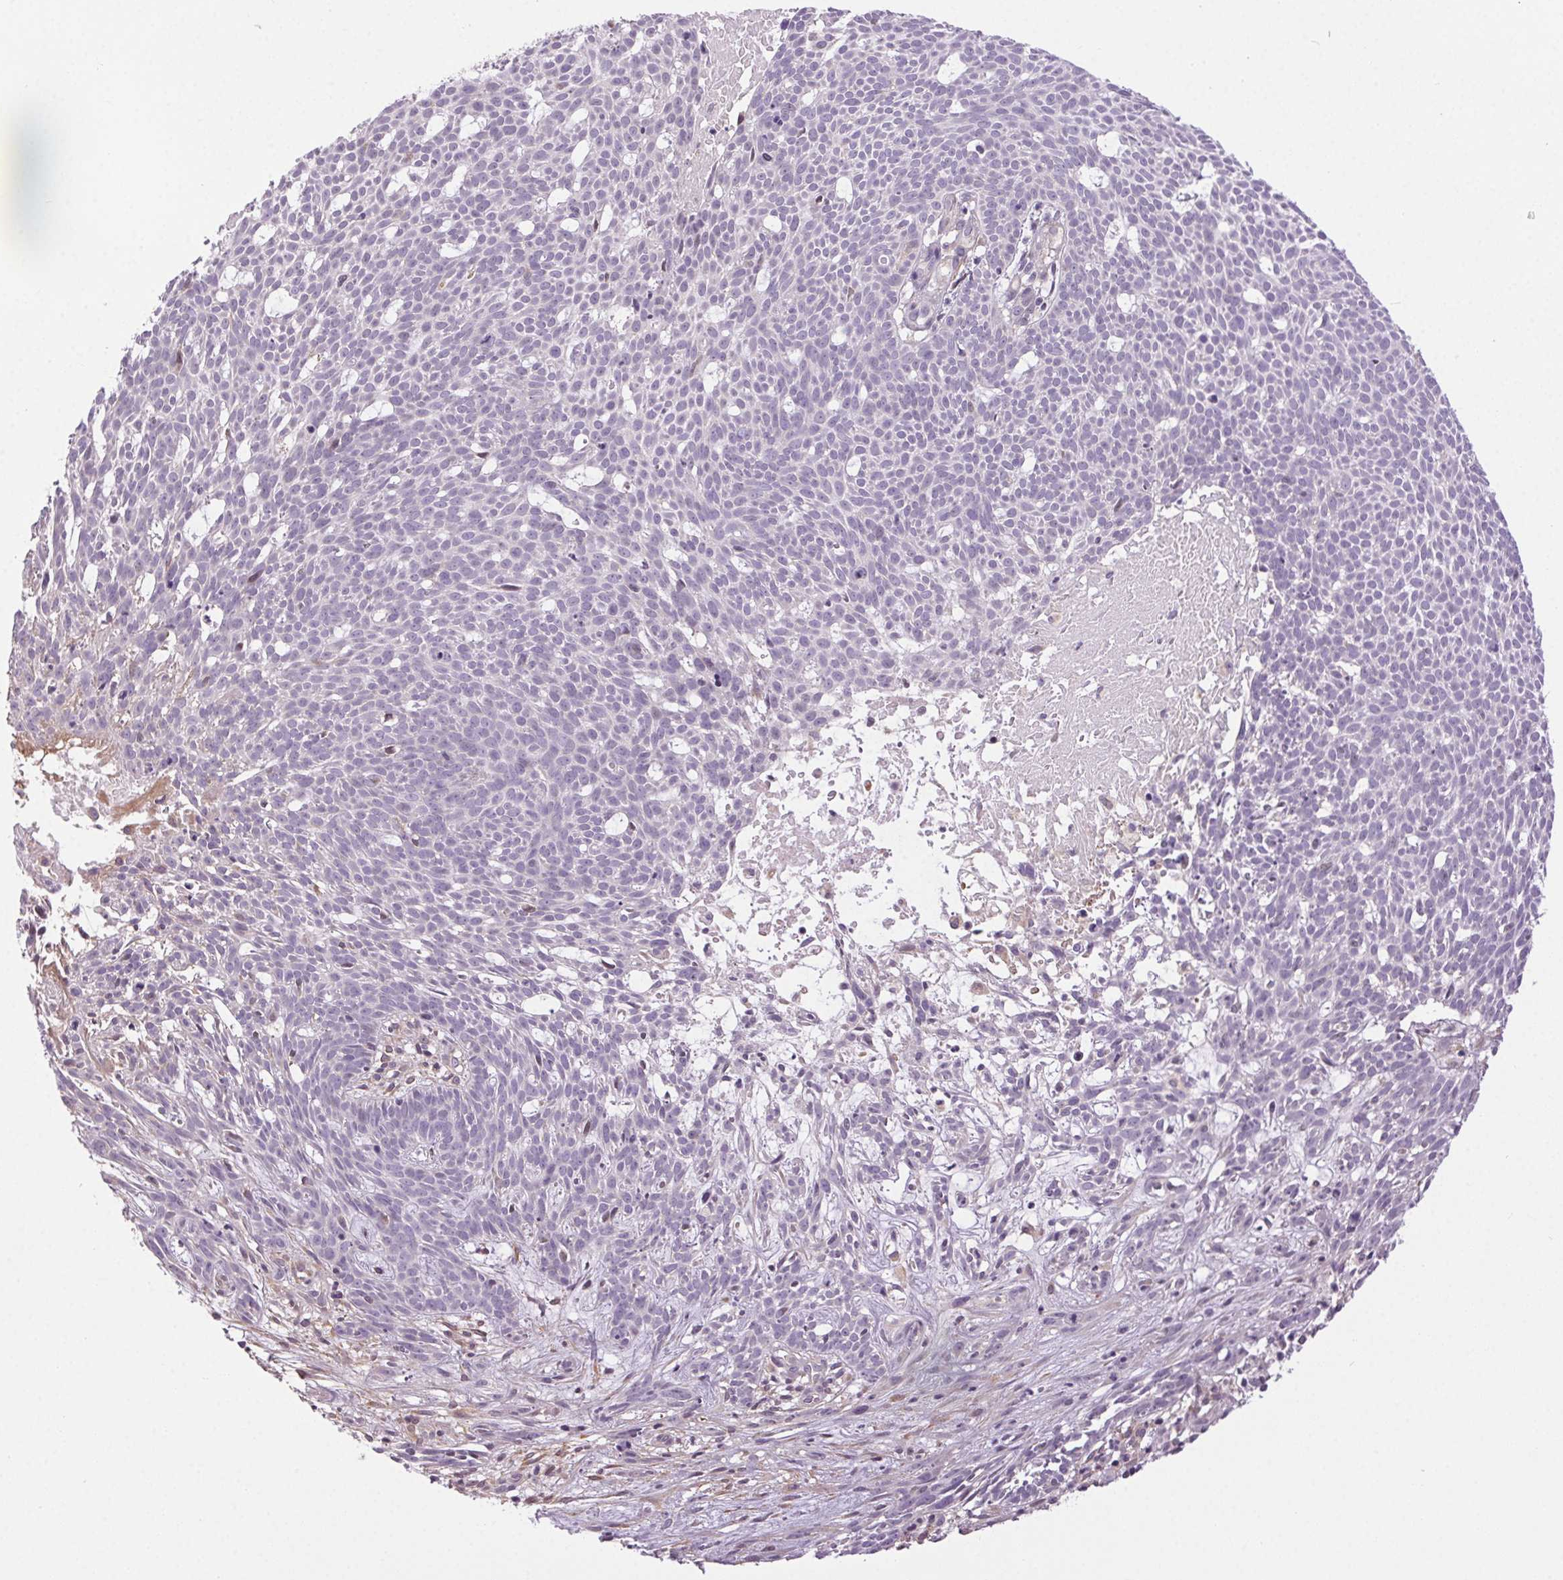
{"staining": {"intensity": "negative", "quantity": "none", "location": "none"}, "tissue": "skin cancer", "cell_type": "Tumor cells", "image_type": "cancer", "snomed": [{"axis": "morphology", "description": "Basal cell carcinoma"}, {"axis": "topography", "description": "Skin"}], "caption": "Micrograph shows no protein expression in tumor cells of basal cell carcinoma (skin) tissue. (DAB IHC visualized using brightfield microscopy, high magnification).", "gene": "SYT11", "patient": {"sex": "male", "age": 59}}